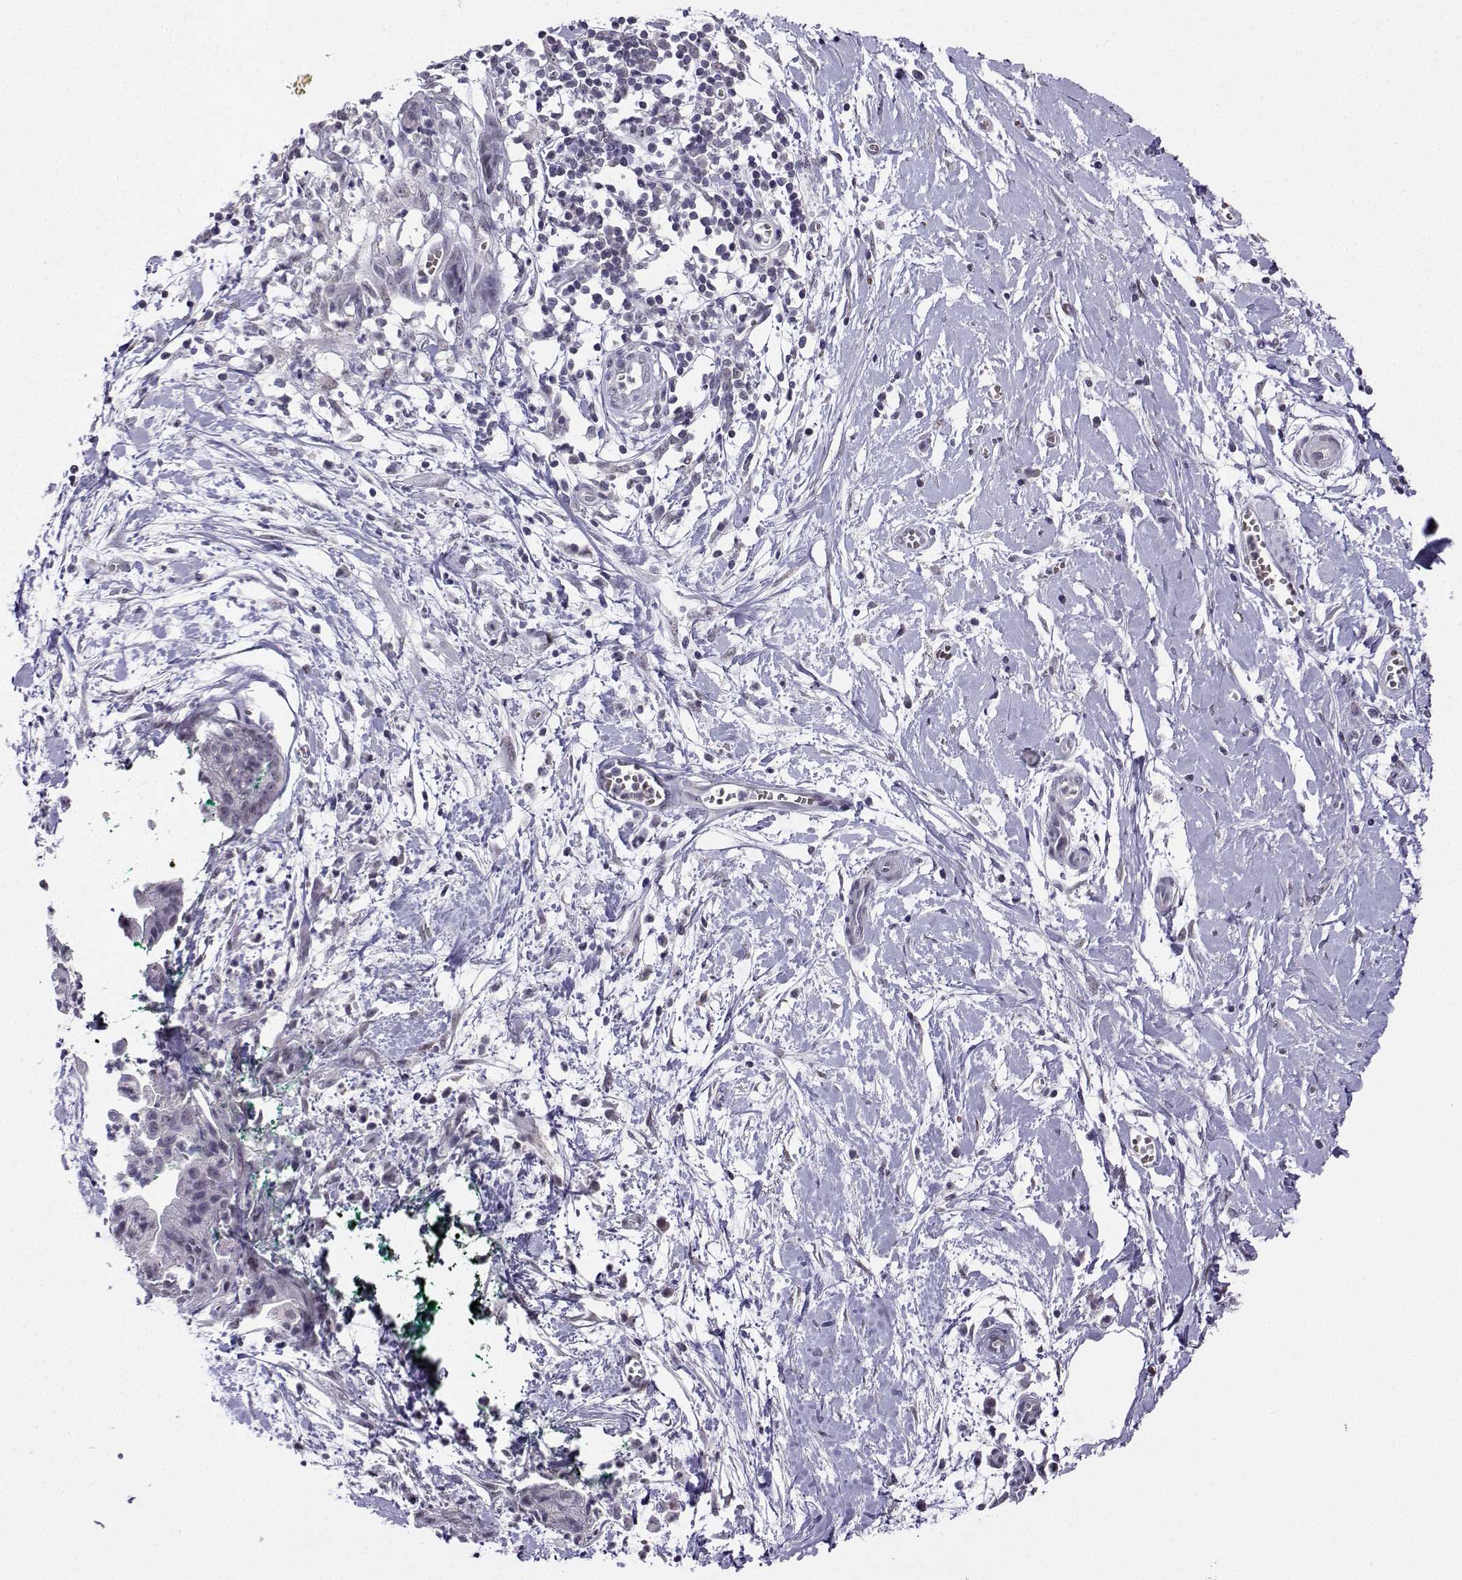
{"staining": {"intensity": "negative", "quantity": "none", "location": "none"}, "tissue": "pancreatic cancer", "cell_type": "Tumor cells", "image_type": "cancer", "snomed": [{"axis": "morphology", "description": "Normal tissue, NOS"}, {"axis": "morphology", "description": "Adenocarcinoma, NOS"}, {"axis": "topography", "description": "Lymph node"}, {"axis": "topography", "description": "Pancreas"}], "caption": "Pancreatic adenocarcinoma was stained to show a protein in brown. There is no significant expression in tumor cells.", "gene": "LRFN2", "patient": {"sex": "female", "age": 58}}